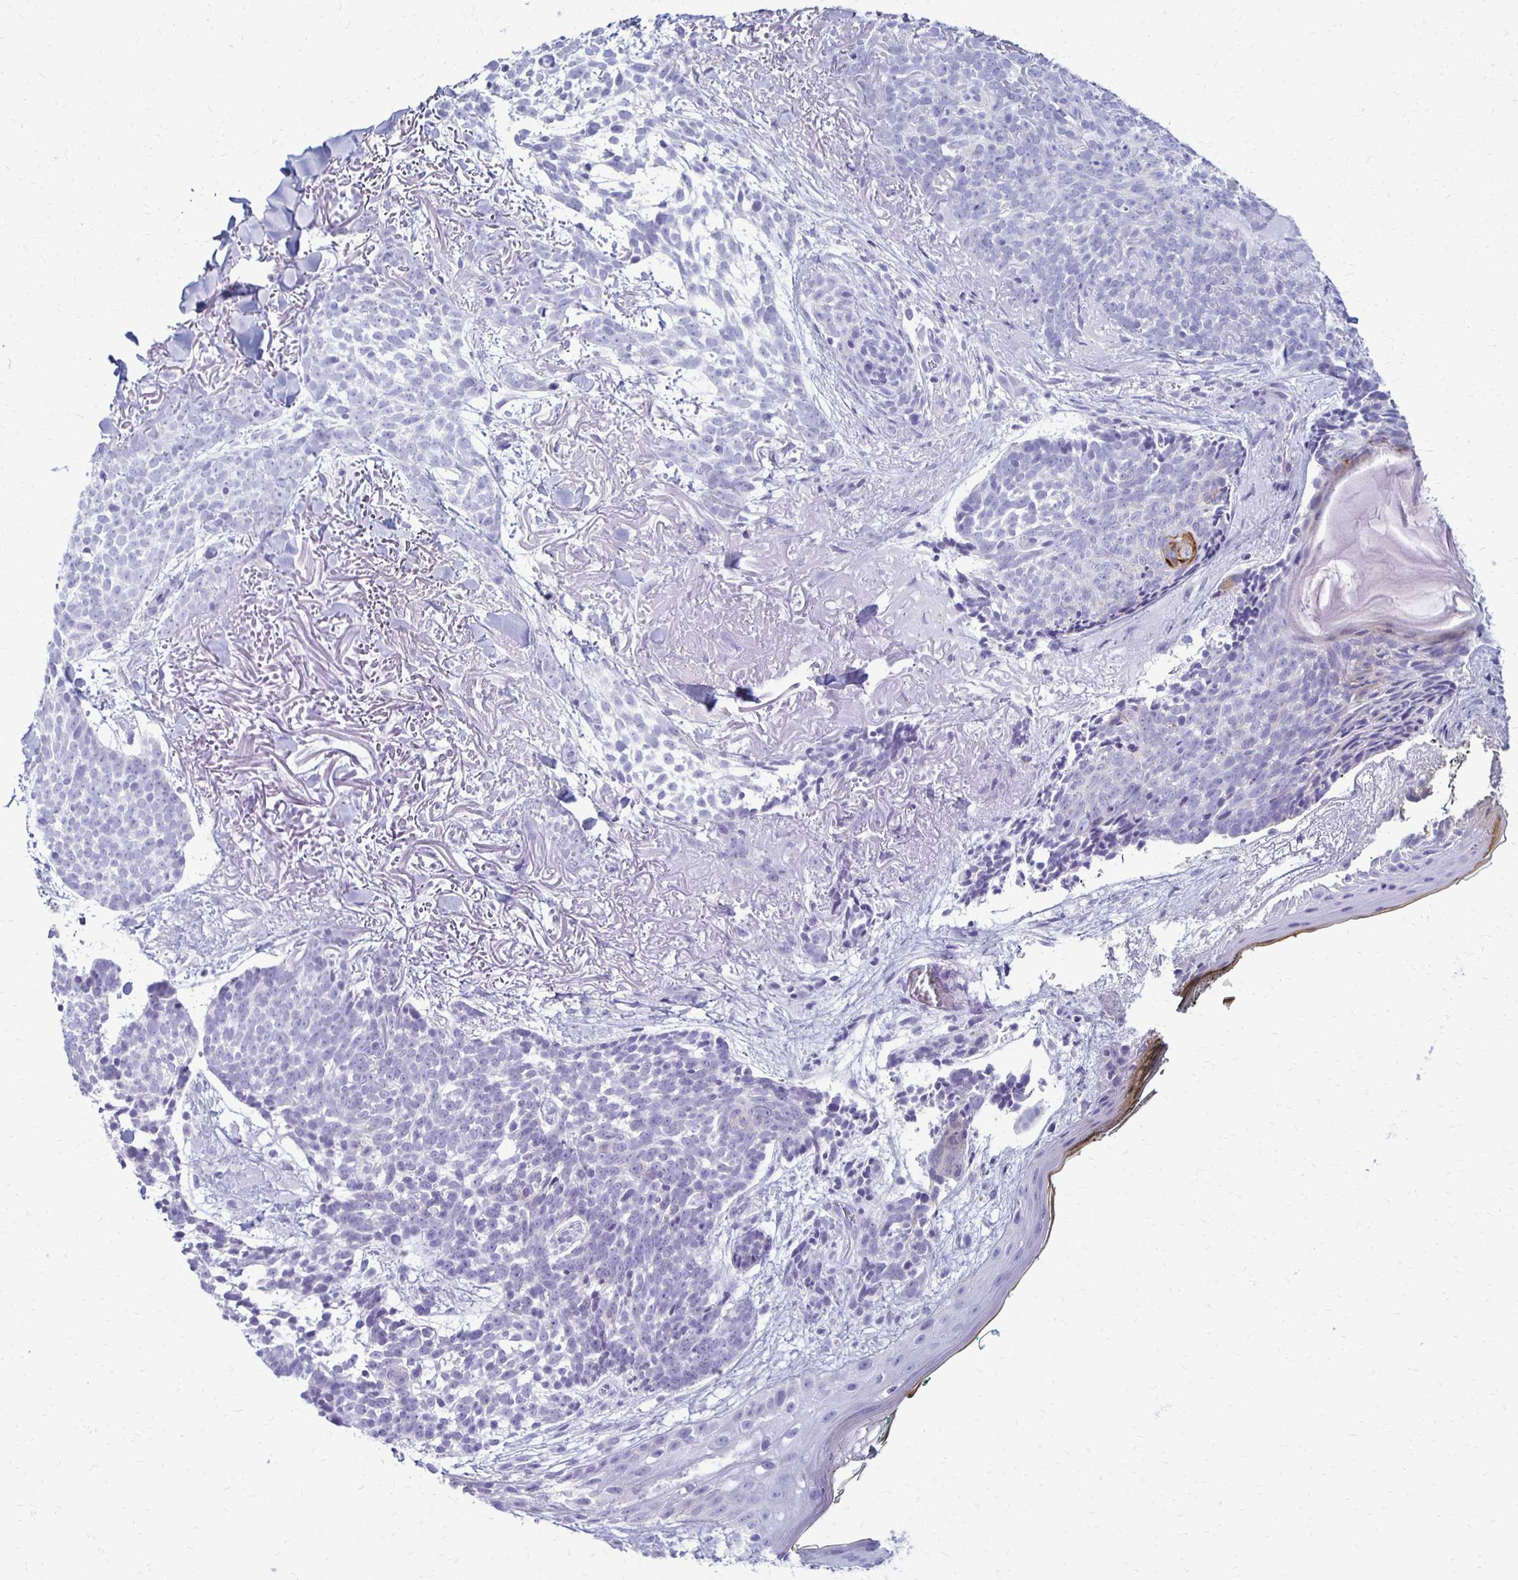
{"staining": {"intensity": "negative", "quantity": "none", "location": "none"}, "tissue": "skin cancer", "cell_type": "Tumor cells", "image_type": "cancer", "snomed": [{"axis": "morphology", "description": "Basal cell carcinoma"}, {"axis": "morphology", "description": "BCC, high aggressive"}, {"axis": "topography", "description": "Skin"}], "caption": "Immunohistochemistry (IHC) histopathology image of neoplastic tissue: human skin cancer (basal cell carcinoma) stained with DAB (3,3'-diaminobenzidine) displays no significant protein staining in tumor cells.", "gene": "RYR1", "patient": {"sex": "female", "age": 86}}